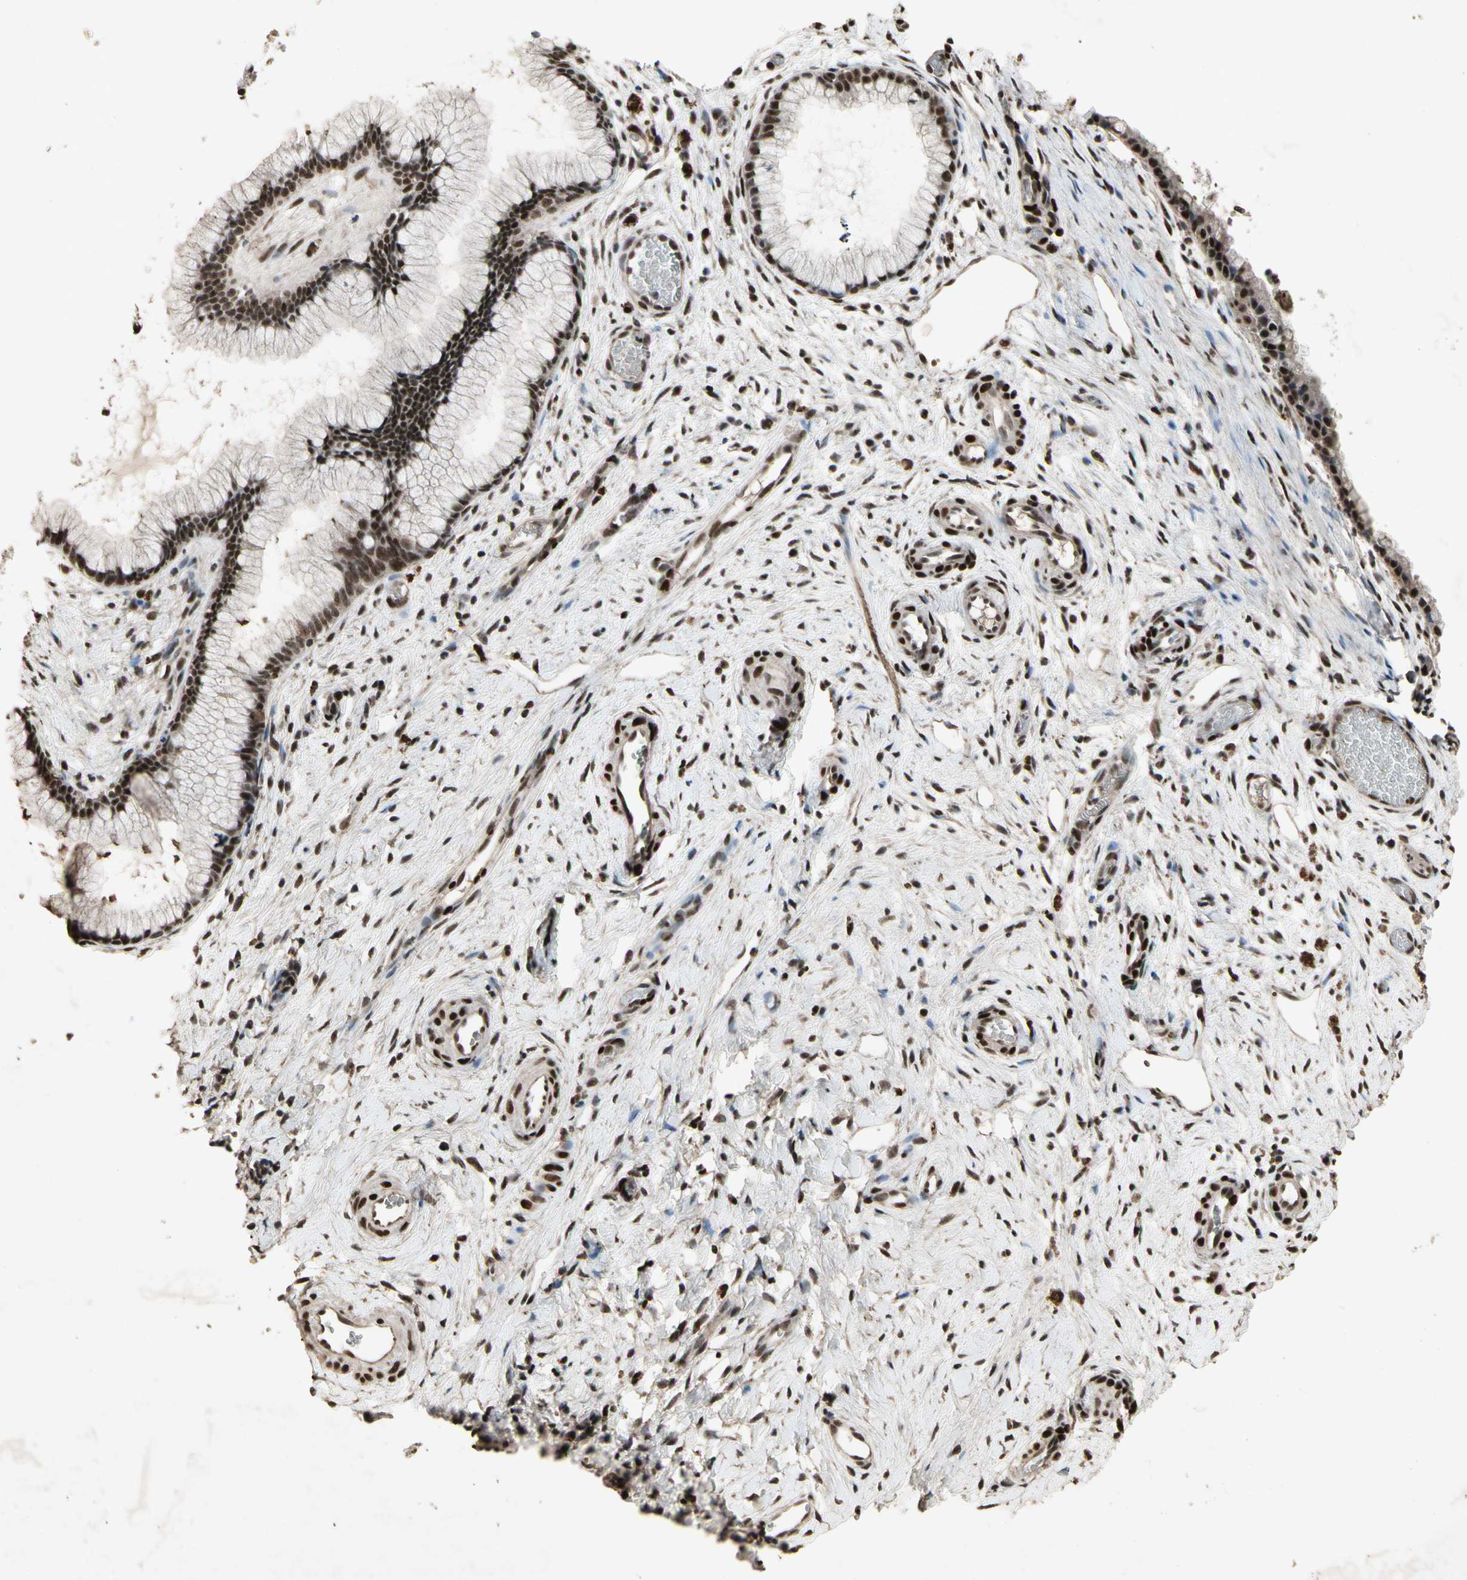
{"staining": {"intensity": "strong", "quantity": ">75%", "location": "nuclear"}, "tissue": "cervix", "cell_type": "Glandular cells", "image_type": "normal", "snomed": [{"axis": "morphology", "description": "Normal tissue, NOS"}, {"axis": "topography", "description": "Cervix"}], "caption": "The immunohistochemical stain highlights strong nuclear positivity in glandular cells of unremarkable cervix.", "gene": "TBX2", "patient": {"sex": "female", "age": 65}}